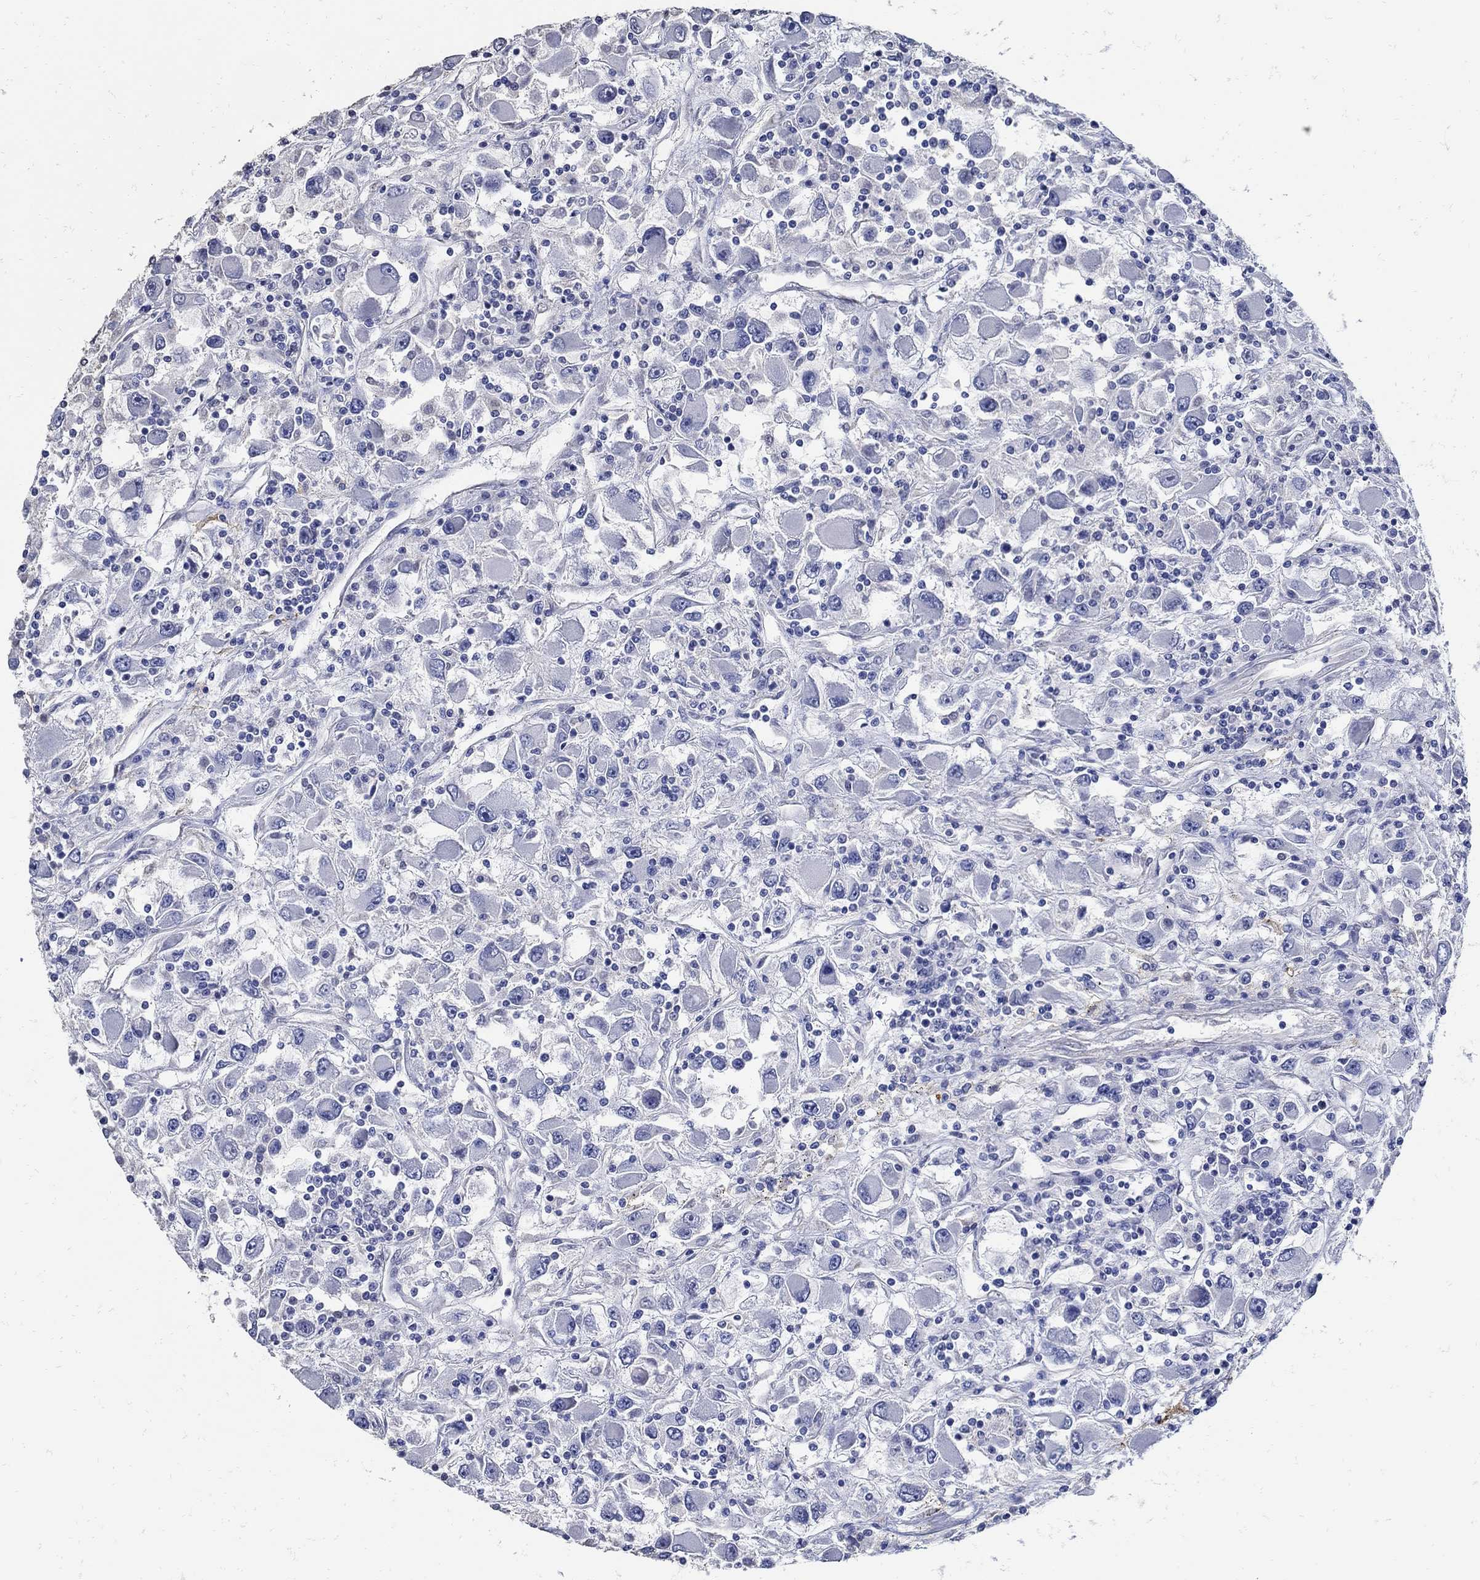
{"staining": {"intensity": "negative", "quantity": "none", "location": "none"}, "tissue": "renal cancer", "cell_type": "Tumor cells", "image_type": "cancer", "snomed": [{"axis": "morphology", "description": "Adenocarcinoma, NOS"}, {"axis": "topography", "description": "Kidney"}], "caption": "Micrograph shows no significant protein staining in tumor cells of adenocarcinoma (renal). The staining was performed using DAB (3,3'-diaminobenzidine) to visualize the protein expression in brown, while the nuclei were stained in blue with hematoxylin (Magnification: 20x).", "gene": "KCNN3", "patient": {"sex": "female", "age": 67}}